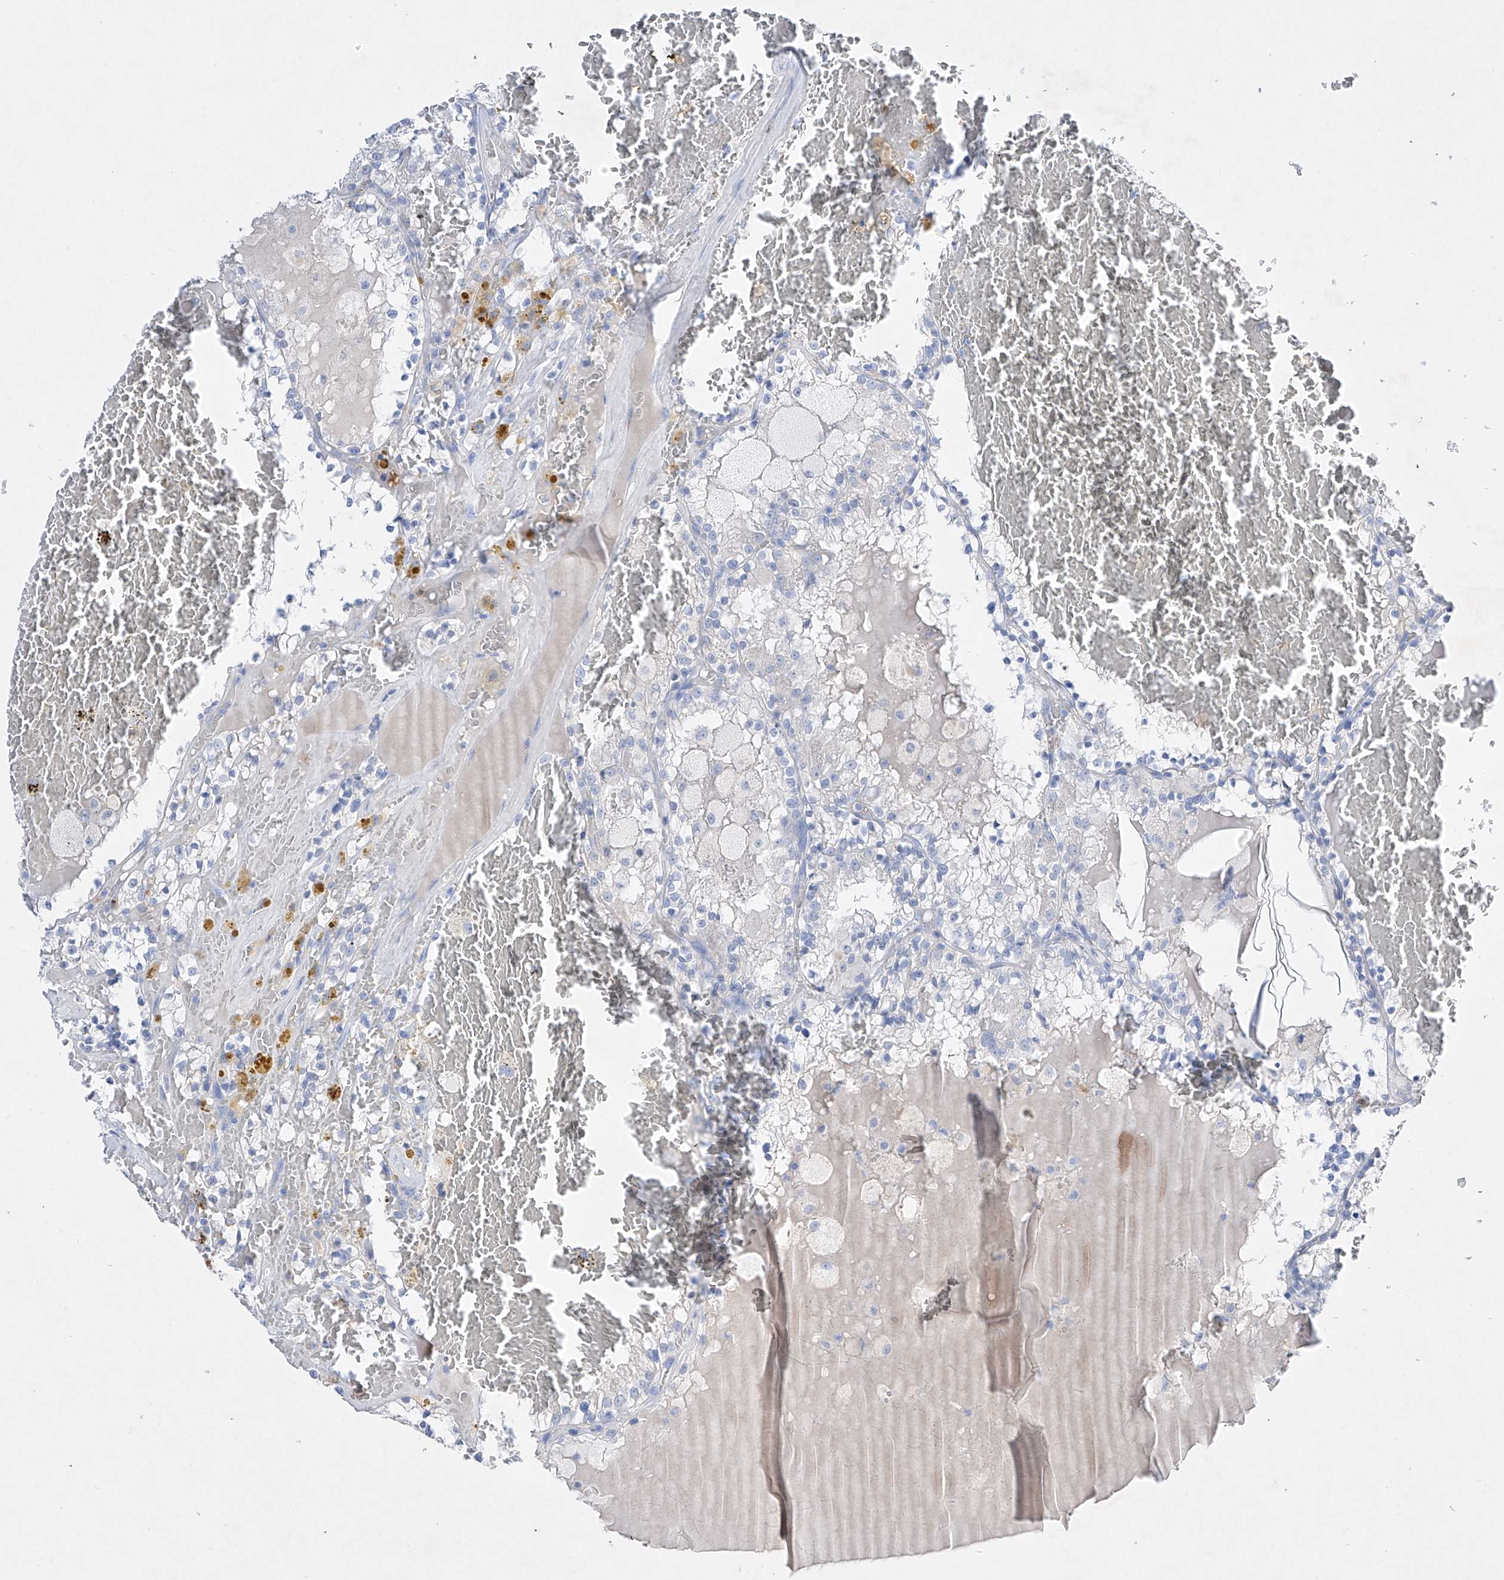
{"staining": {"intensity": "negative", "quantity": "none", "location": "none"}, "tissue": "renal cancer", "cell_type": "Tumor cells", "image_type": "cancer", "snomed": [{"axis": "morphology", "description": "Adenocarcinoma, NOS"}, {"axis": "topography", "description": "Kidney"}], "caption": "There is no significant expression in tumor cells of renal adenocarcinoma.", "gene": "TM7SF2", "patient": {"sex": "female", "age": 56}}